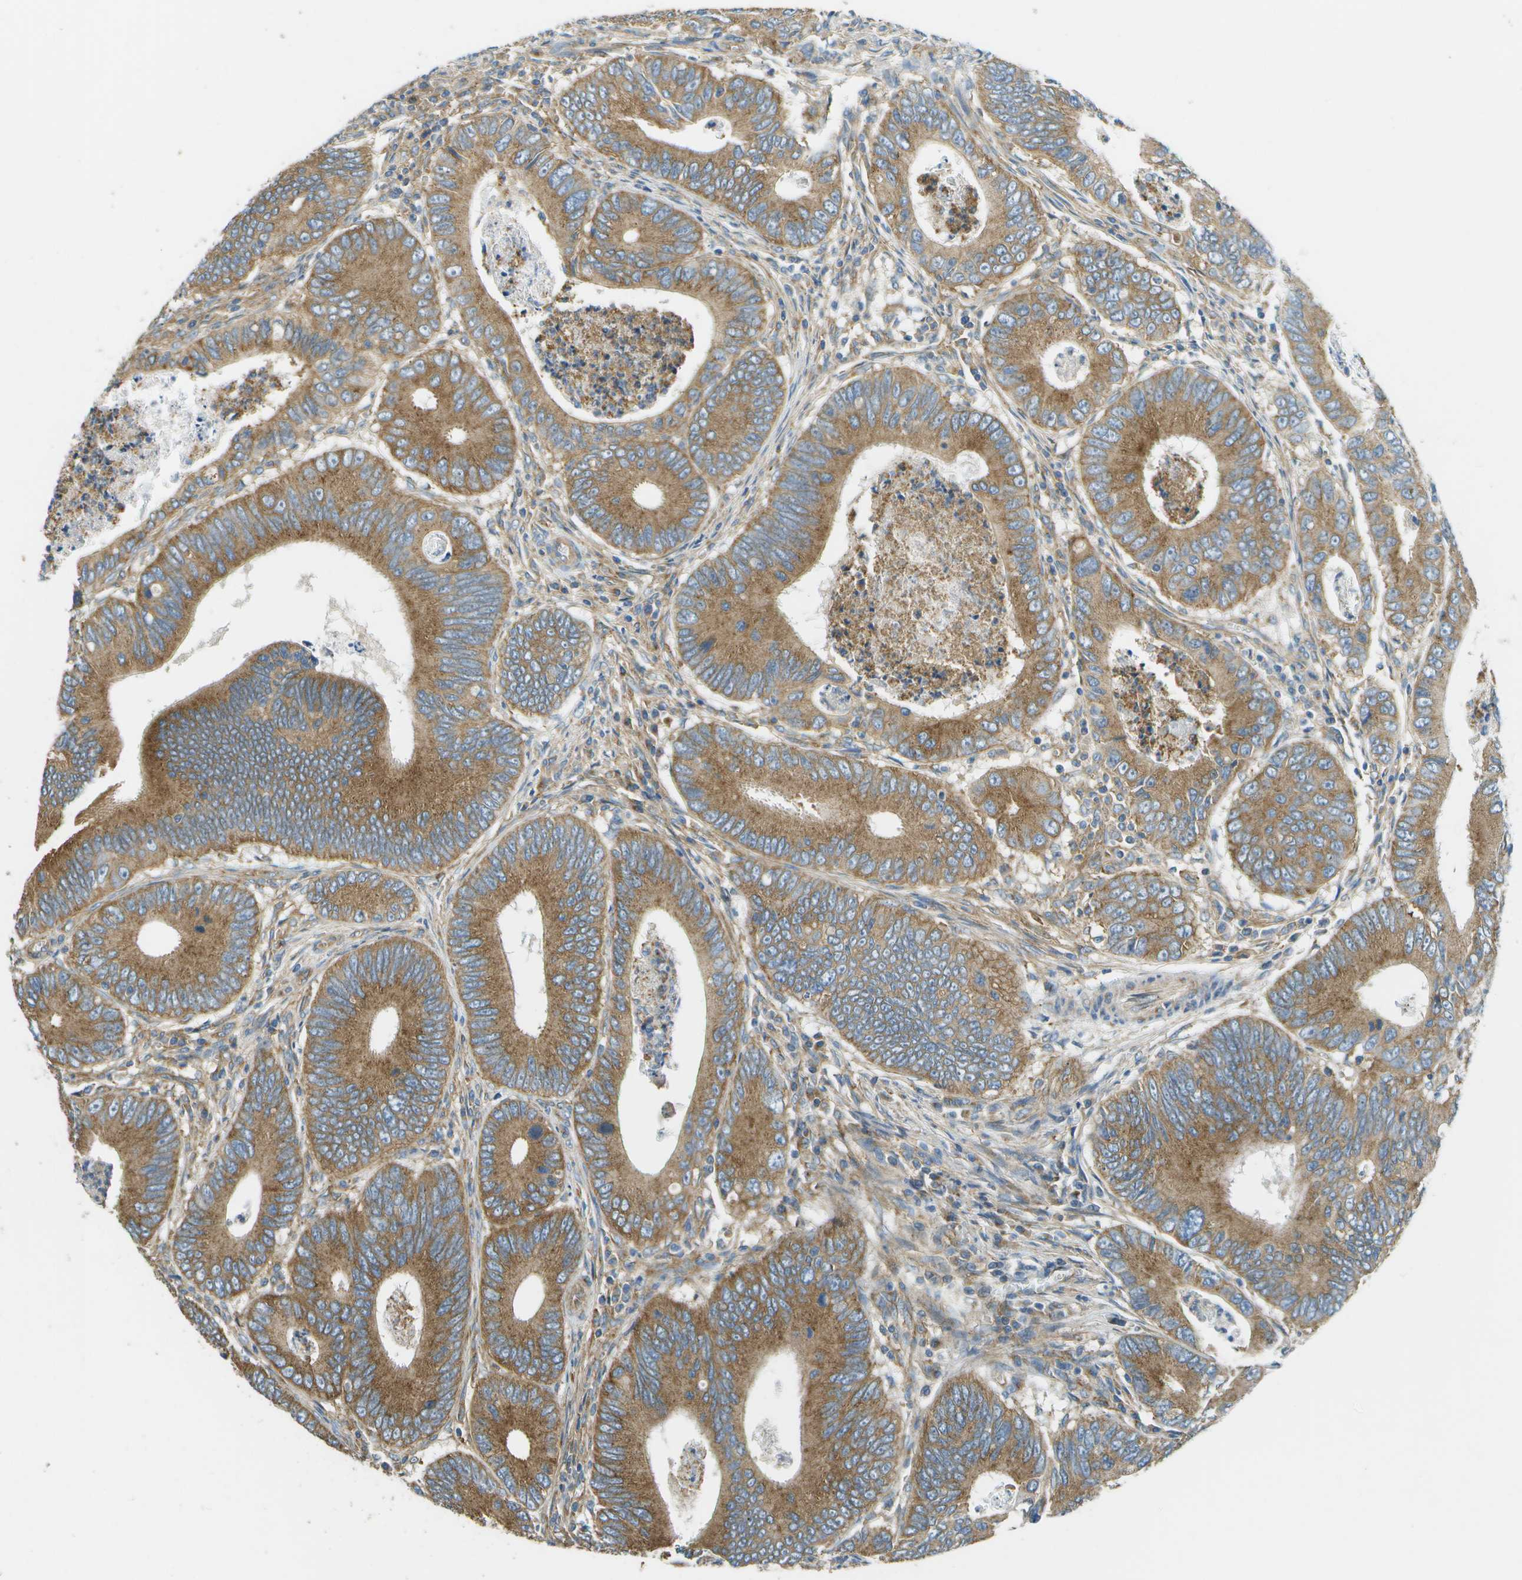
{"staining": {"intensity": "moderate", "quantity": ">75%", "location": "cytoplasmic/membranous"}, "tissue": "colorectal cancer", "cell_type": "Tumor cells", "image_type": "cancer", "snomed": [{"axis": "morphology", "description": "Inflammation, NOS"}, {"axis": "morphology", "description": "Adenocarcinoma, NOS"}, {"axis": "topography", "description": "Colon"}], "caption": "This photomicrograph demonstrates colorectal cancer (adenocarcinoma) stained with IHC to label a protein in brown. The cytoplasmic/membranous of tumor cells show moderate positivity for the protein. Nuclei are counter-stained blue.", "gene": "CLTC", "patient": {"sex": "male", "age": 72}}